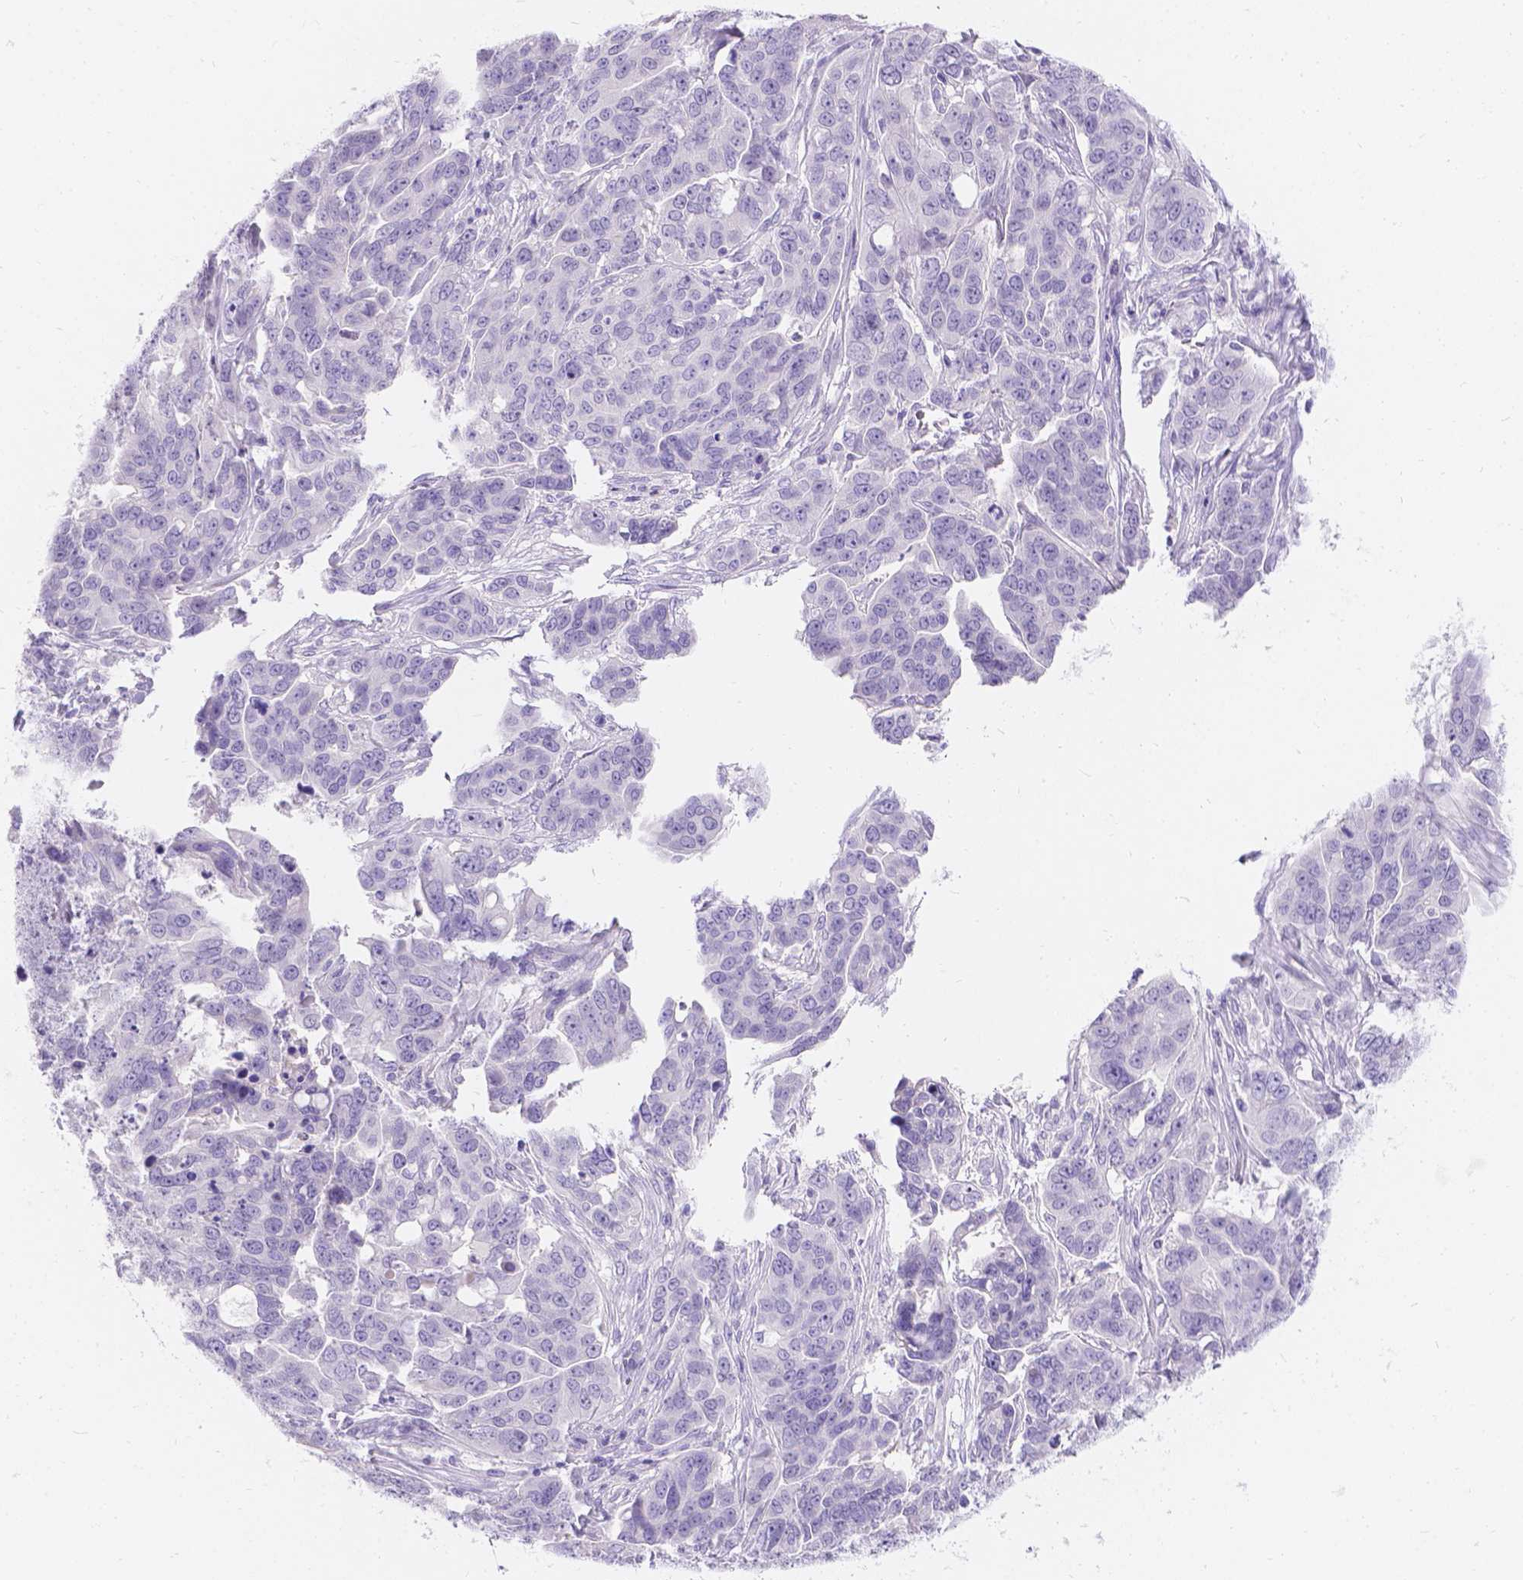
{"staining": {"intensity": "negative", "quantity": "none", "location": "none"}, "tissue": "ovarian cancer", "cell_type": "Tumor cells", "image_type": "cancer", "snomed": [{"axis": "morphology", "description": "Carcinoma, endometroid"}, {"axis": "topography", "description": "Ovary"}], "caption": "The micrograph shows no significant positivity in tumor cells of ovarian endometroid carcinoma.", "gene": "GNRHR", "patient": {"sex": "female", "age": 78}}